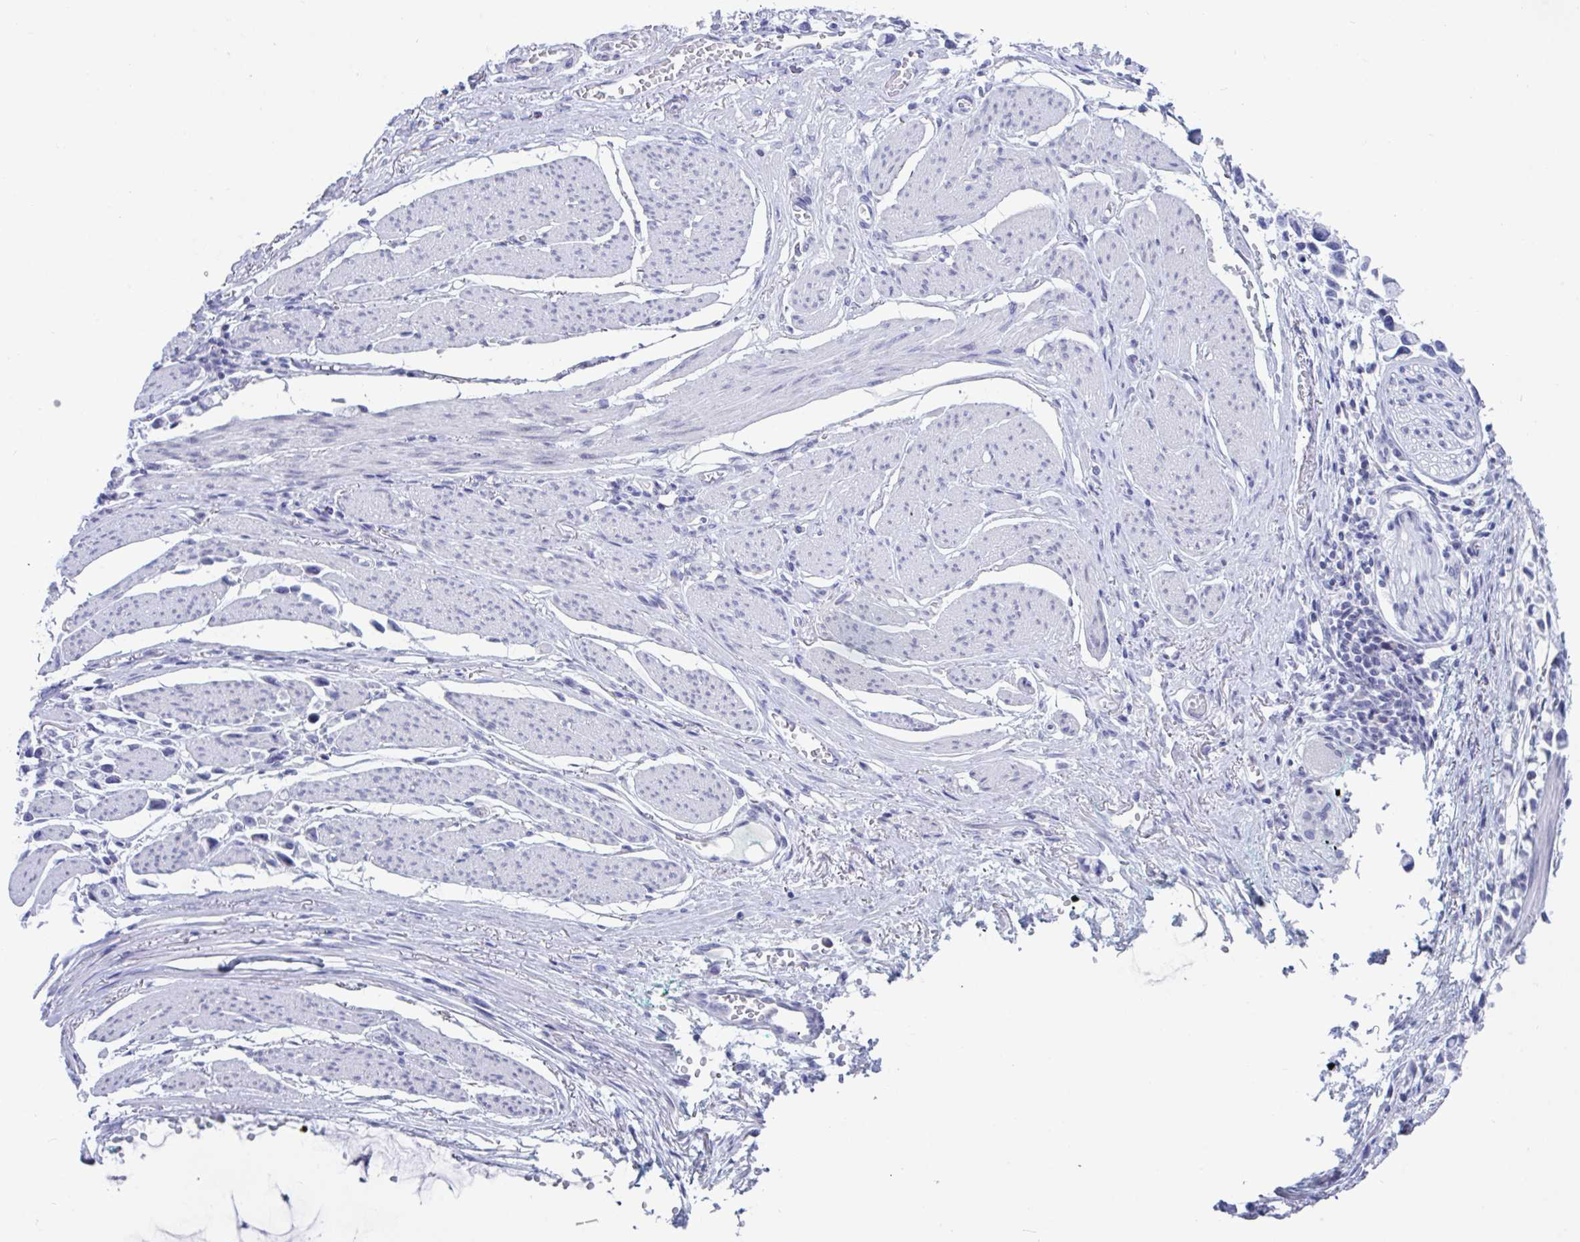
{"staining": {"intensity": "negative", "quantity": "none", "location": "none"}, "tissue": "stomach cancer", "cell_type": "Tumor cells", "image_type": "cancer", "snomed": [{"axis": "morphology", "description": "Adenocarcinoma, NOS"}, {"axis": "topography", "description": "Stomach"}], "caption": "IHC image of adenocarcinoma (stomach) stained for a protein (brown), which shows no staining in tumor cells.", "gene": "CDX4", "patient": {"sex": "female", "age": 81}}